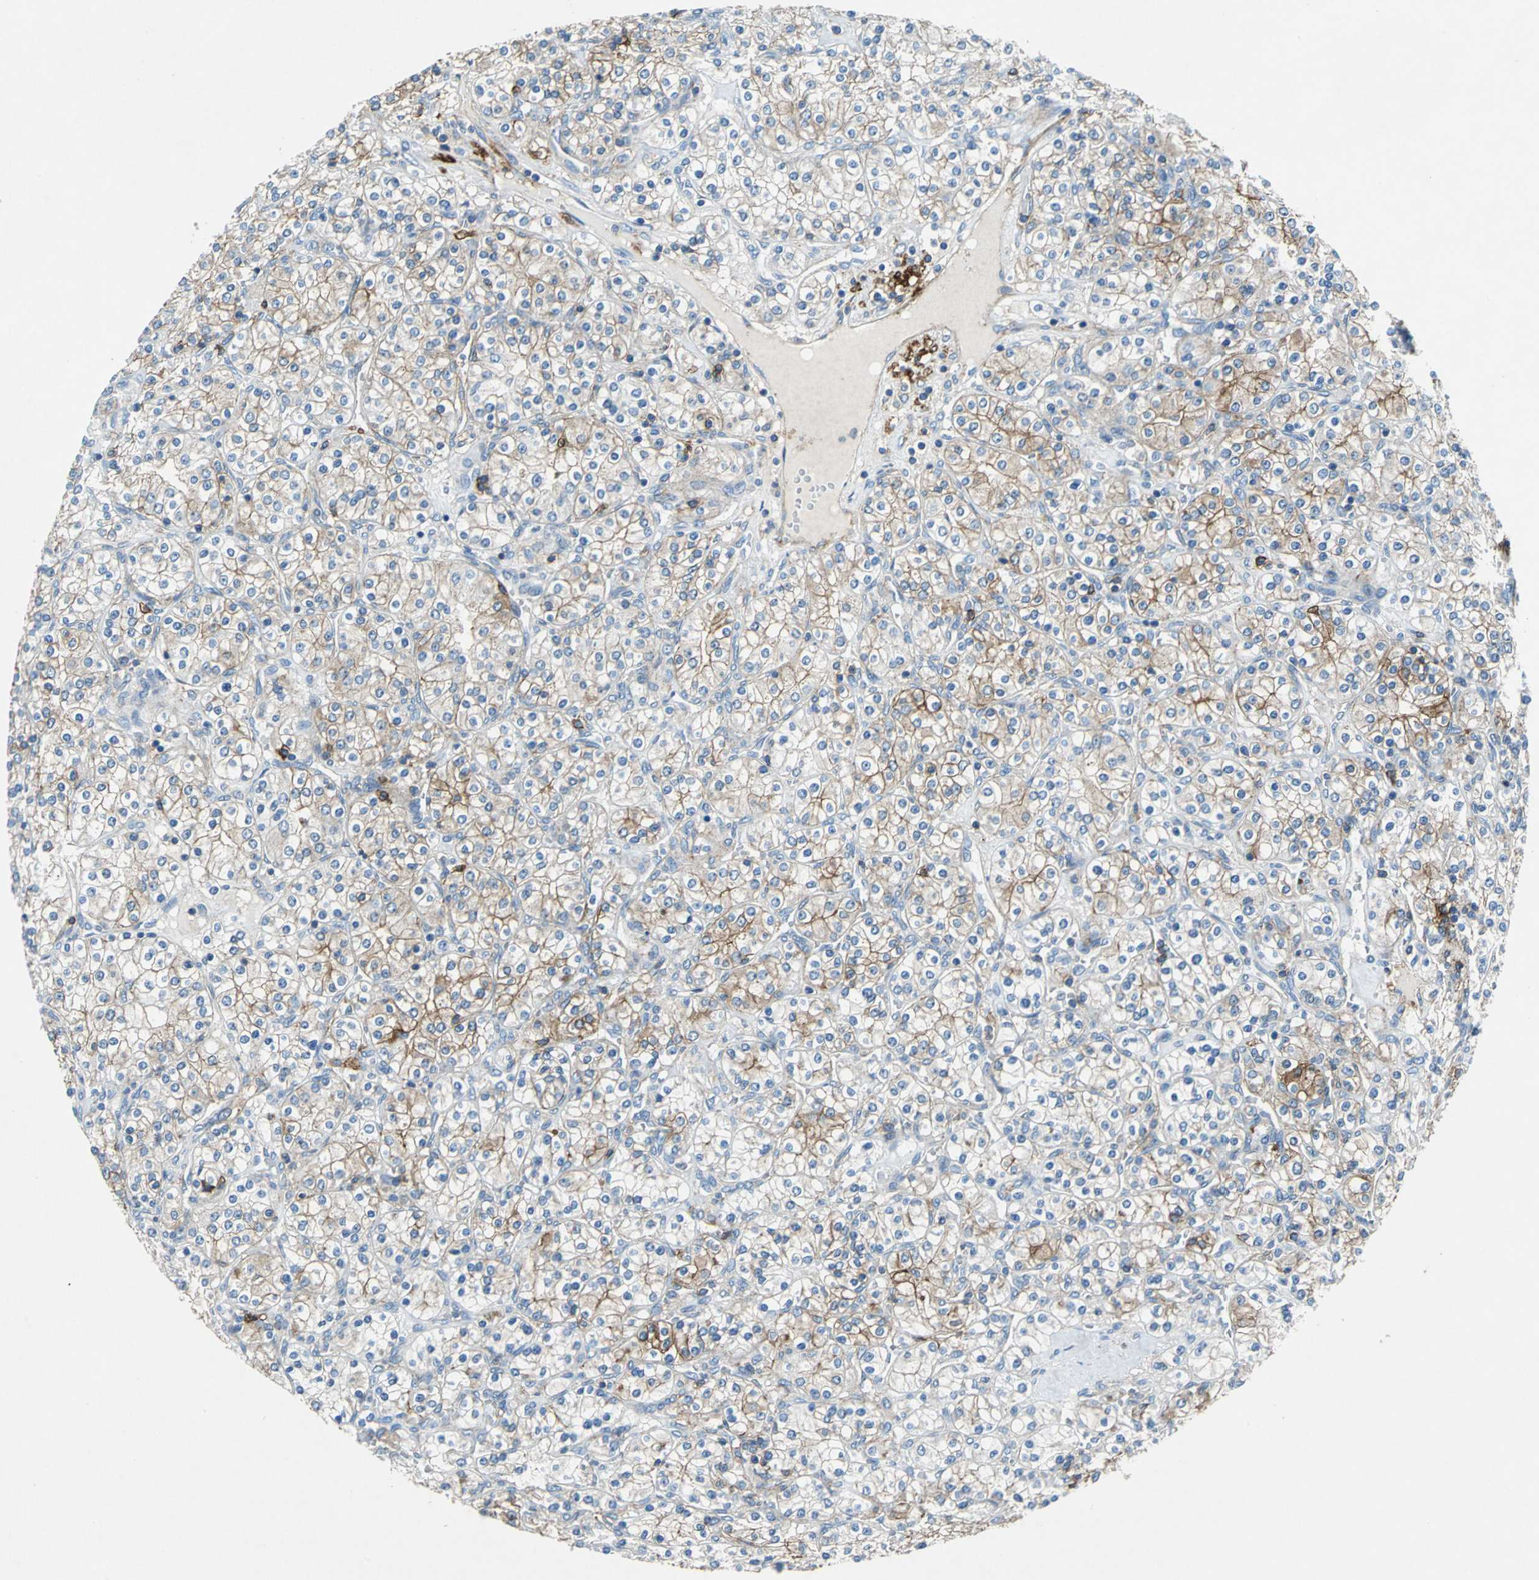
{"staining": {"intensity": "moderate", "quantity": ">75%", "location": "cytoplasmic/membranous"}, "tissue": "renal cancer", "cell_type": "Tumor cells", "image_type": "cancer", "snomed": [{"axis": "morphology", "description": "Adenocarcinoma, NOS"}, {"axis": "topography", "description": "Kidney"}], "caption": "High-magnification brightfield microscopy of renal cancer (adenocarcinoma) stained with DAB (3,3'-diaminobenzidine) (brown) and counterstained with hematoxylin (blue). tumor cells exhibit moderate cytoplasmic/membranous staining is identified in about>75% of cells.", "gene": "RPS13", "patient": {"sex": "male", "age": 77}}